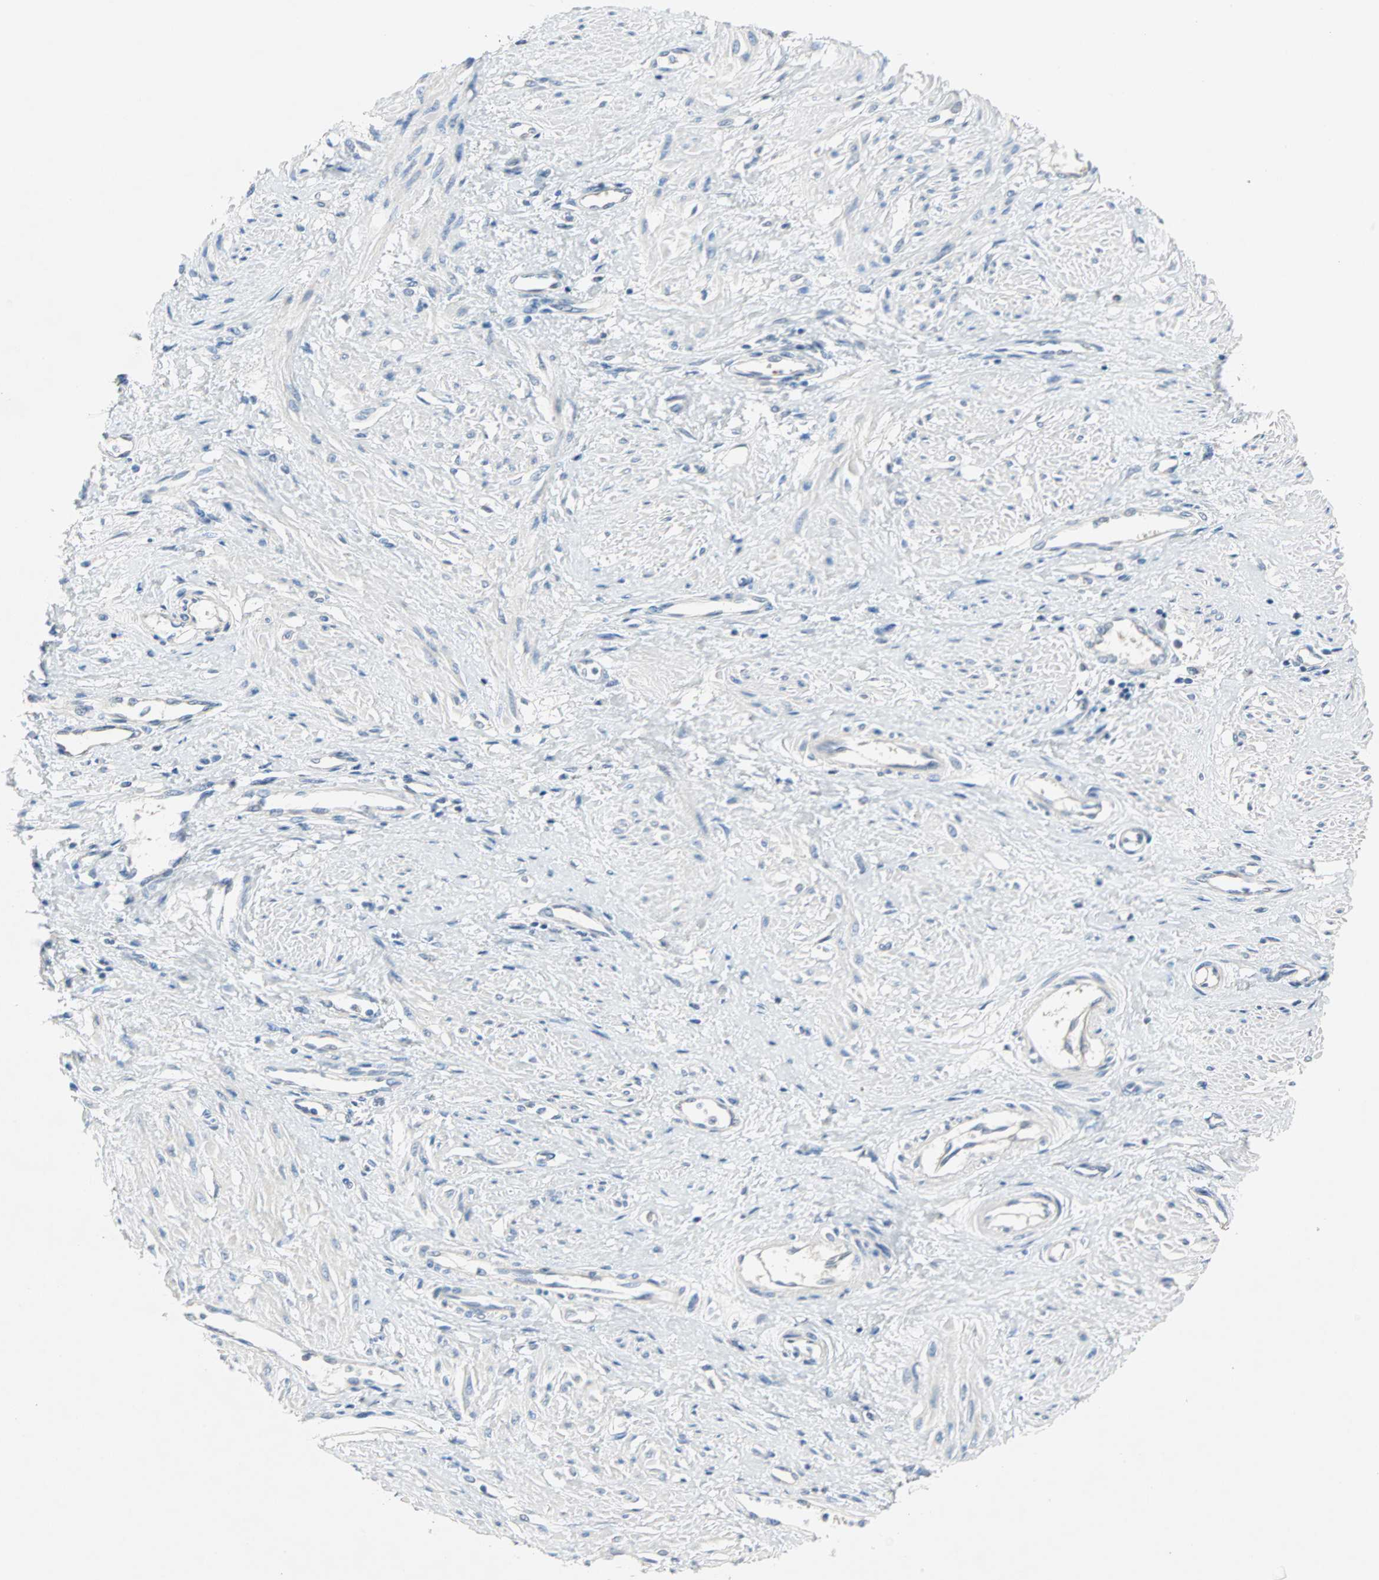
{"staining": {"intensity": "negative", "quantity": "none", "location": "none"}, "tissue": "smooth muscle", "cell_type": "Smooth muscle cells", "image_type": "normal", "snomed": [{"axis": "morphology", "description": "Normal tissue, NOS"}, {"axis": "topography", "description": "Smooth muscle"}, {"axis": "topography", "description": "Uterus"}], "caption": "Immunohistochemistry image of unremarkable human smooth muscle stained for a protein (brown), which shows no staining in smooth muscle cells. The staining was performed using DAB to visualize the protein expression in brown, while the nuclei were stained in blue with hematoxylin (Magnification: 20x).", "gene": "MPI", "patient": {"sex": "female", "age": 39}}